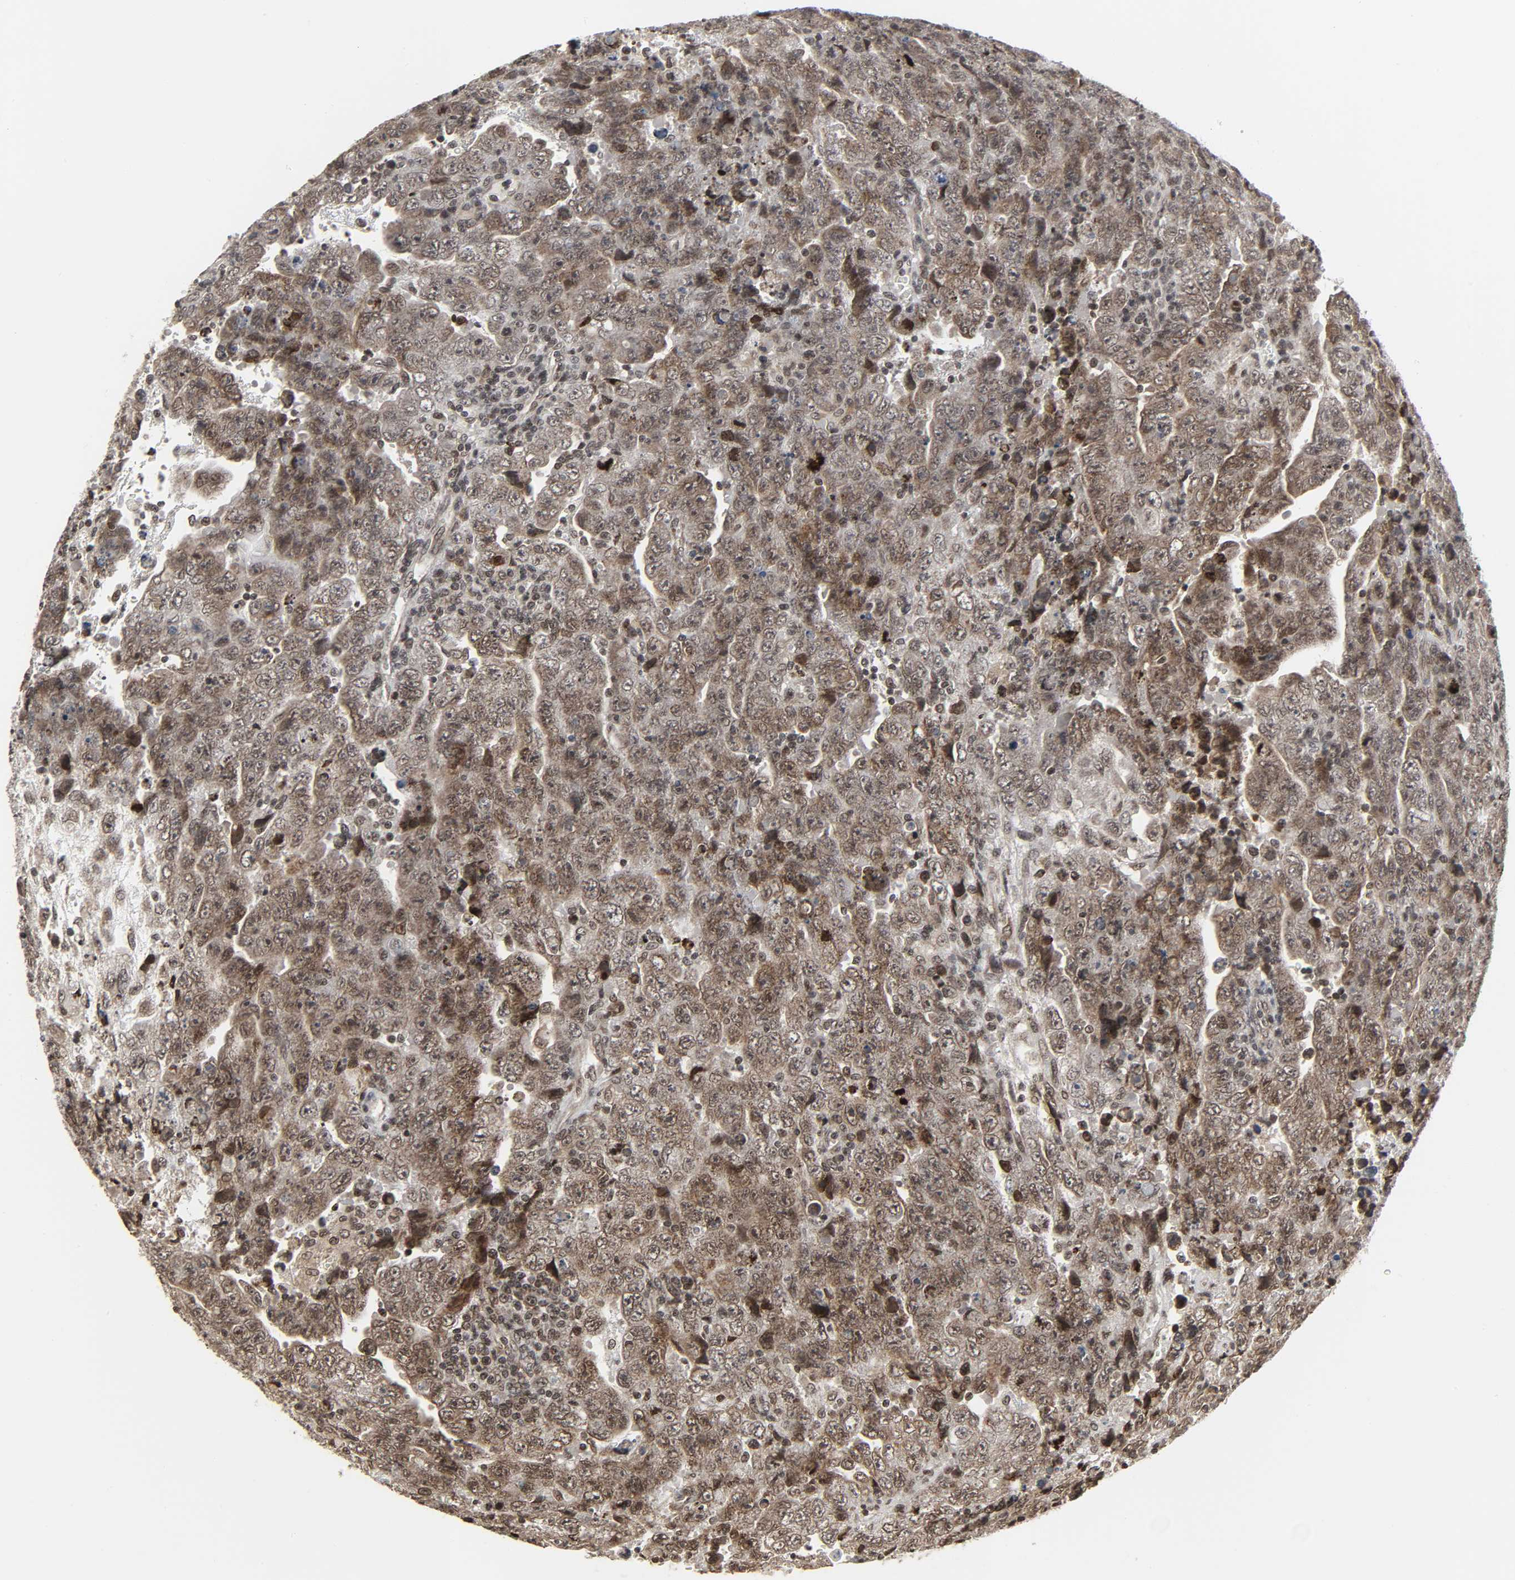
{"staining": {"intensity": "weak", "quantity": "25%-75%", "location": "nuclear"}, "tissue": "testis cancer", "cell_type": "Tumor cells", "image_type": "cancer", "snomed": [{"axis": "morphology", "description": "Carcinoma, Embryonal, NOS"}, {"axis": "topography", "description": "Testis"}], "caption": "DAB immunohistochemical staining of testis embryonal carcinoma shows weak nuclear protein staining in approximately 25%-75% of tumor cells. (DAB (3,3'-diaminobenzidine) IHC with brightfield microscopy, high magnification).", "gene": "XRCC1", "patient": {"sex": "male", "age": 28}}